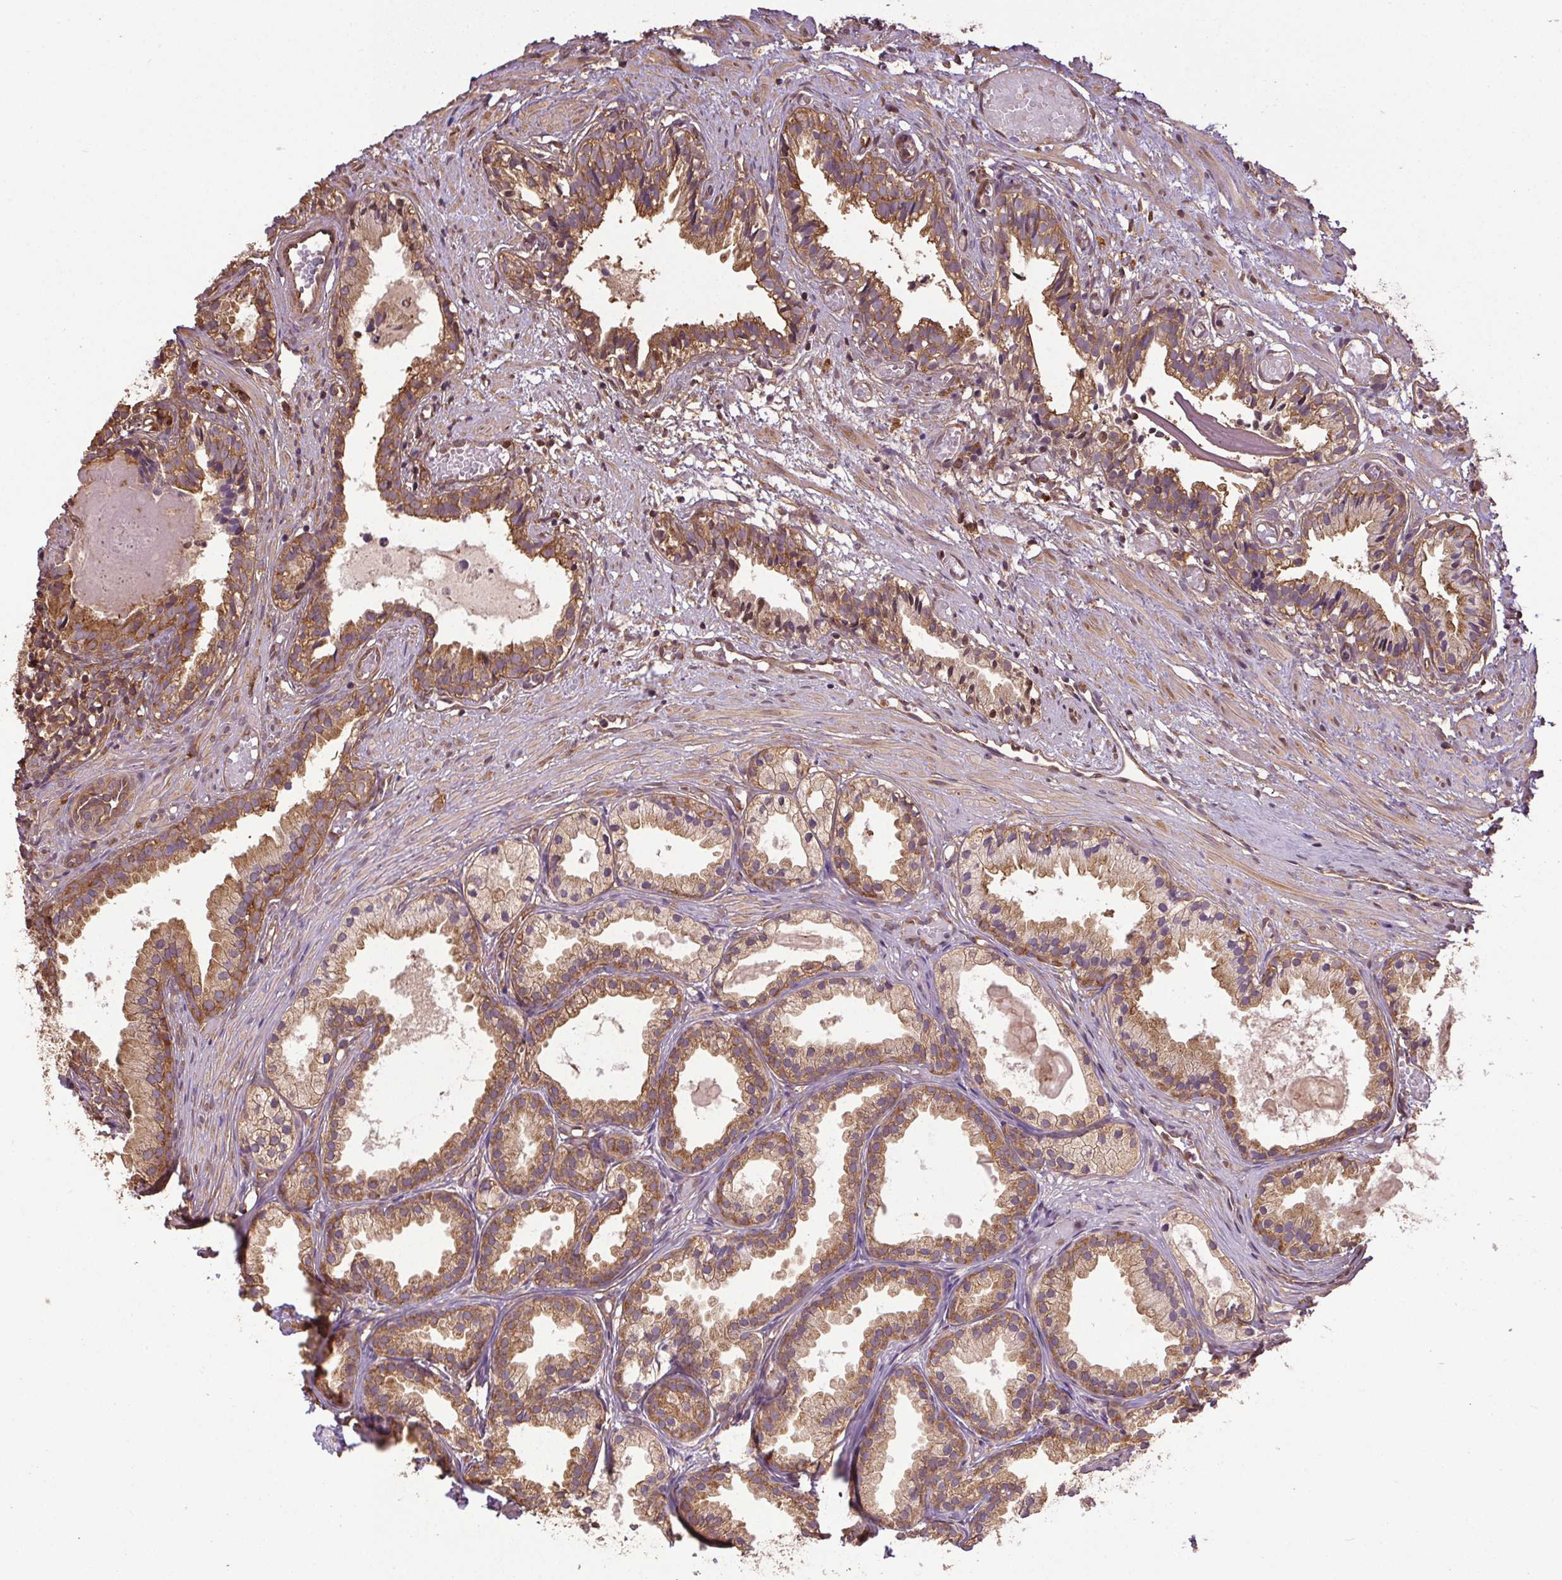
{"staining": {"intensity": "moderate", "quantity": ">75%", "location": "cytoplasmic/membranous"}, "tissue": "prostate cancer", "cell_type": "Tumor cells", "image_type": "cancer", "snomed": [{"axis": "morphology", "description": "Adenocarcinoma, High grade"}, {"axis": "topography", "description": "Prostate"}], "caption": "Protein expression by IHC demonstrates moderate cytoplasmic/membranous staining in about >75% of tumor cells in prostate cancer (high-grade adenocarcinoma). The protein is shown in brown color, while the nuclei are stained blue.", "gene": "EIF2S1", "patient": {"sex": "male", "age": 81}}